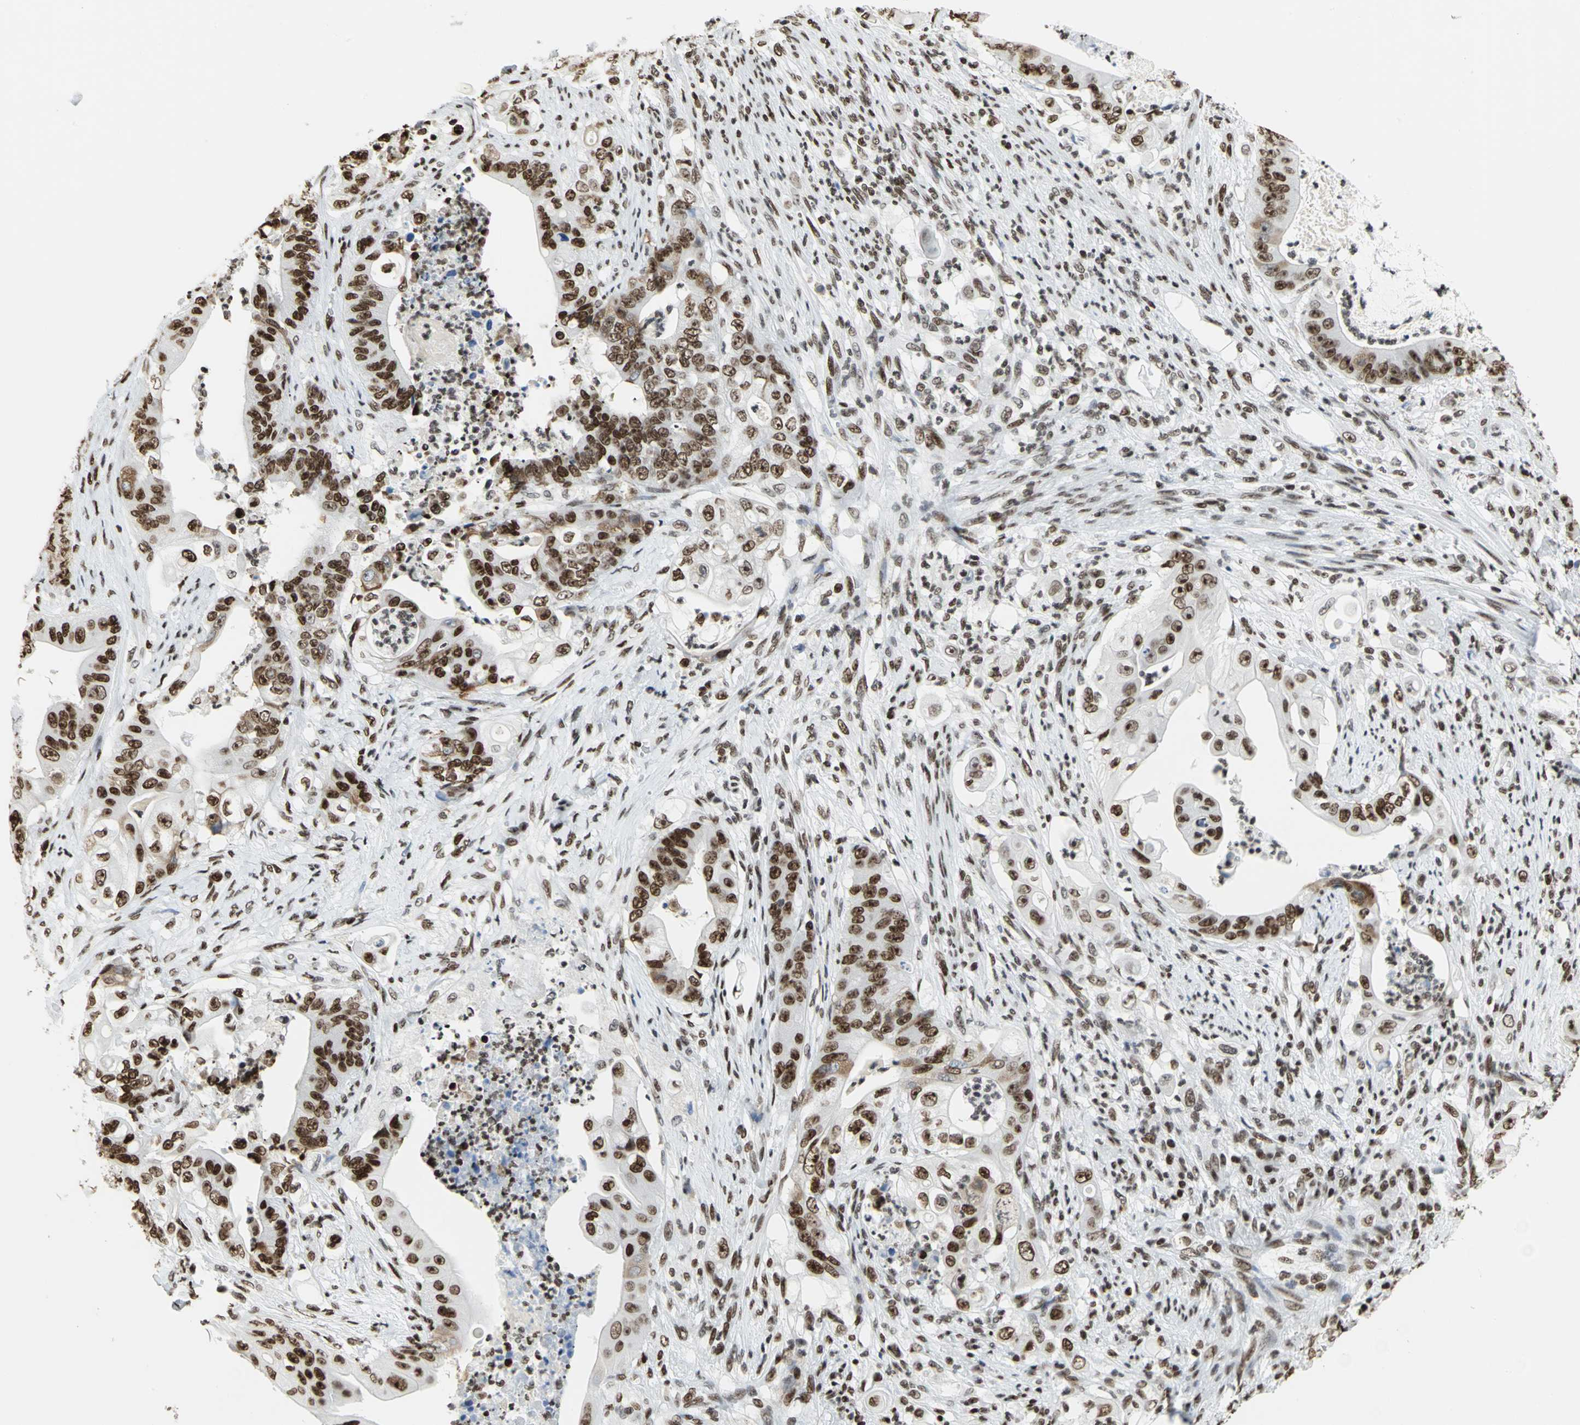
{"staining": {"intensity": "strong", "quantity": ">75%", "location": "nuclear"}, "tissue": "stomach cancer", "cell_type": "Tumor cells", "image_type": "cancer", "snomed": [{"axis": "morphology", "description": "Adenocarcinoma, NOS"}, {"axis": "topography", "description": "Stomach"}], "caption": "IHC of stomach adenocarcinoma demonstrates high levels of strong nuclear expression in about >75% of tumor cells.", "gene": "HMGB1", "patient": {"sex": "female", "age": 73}}